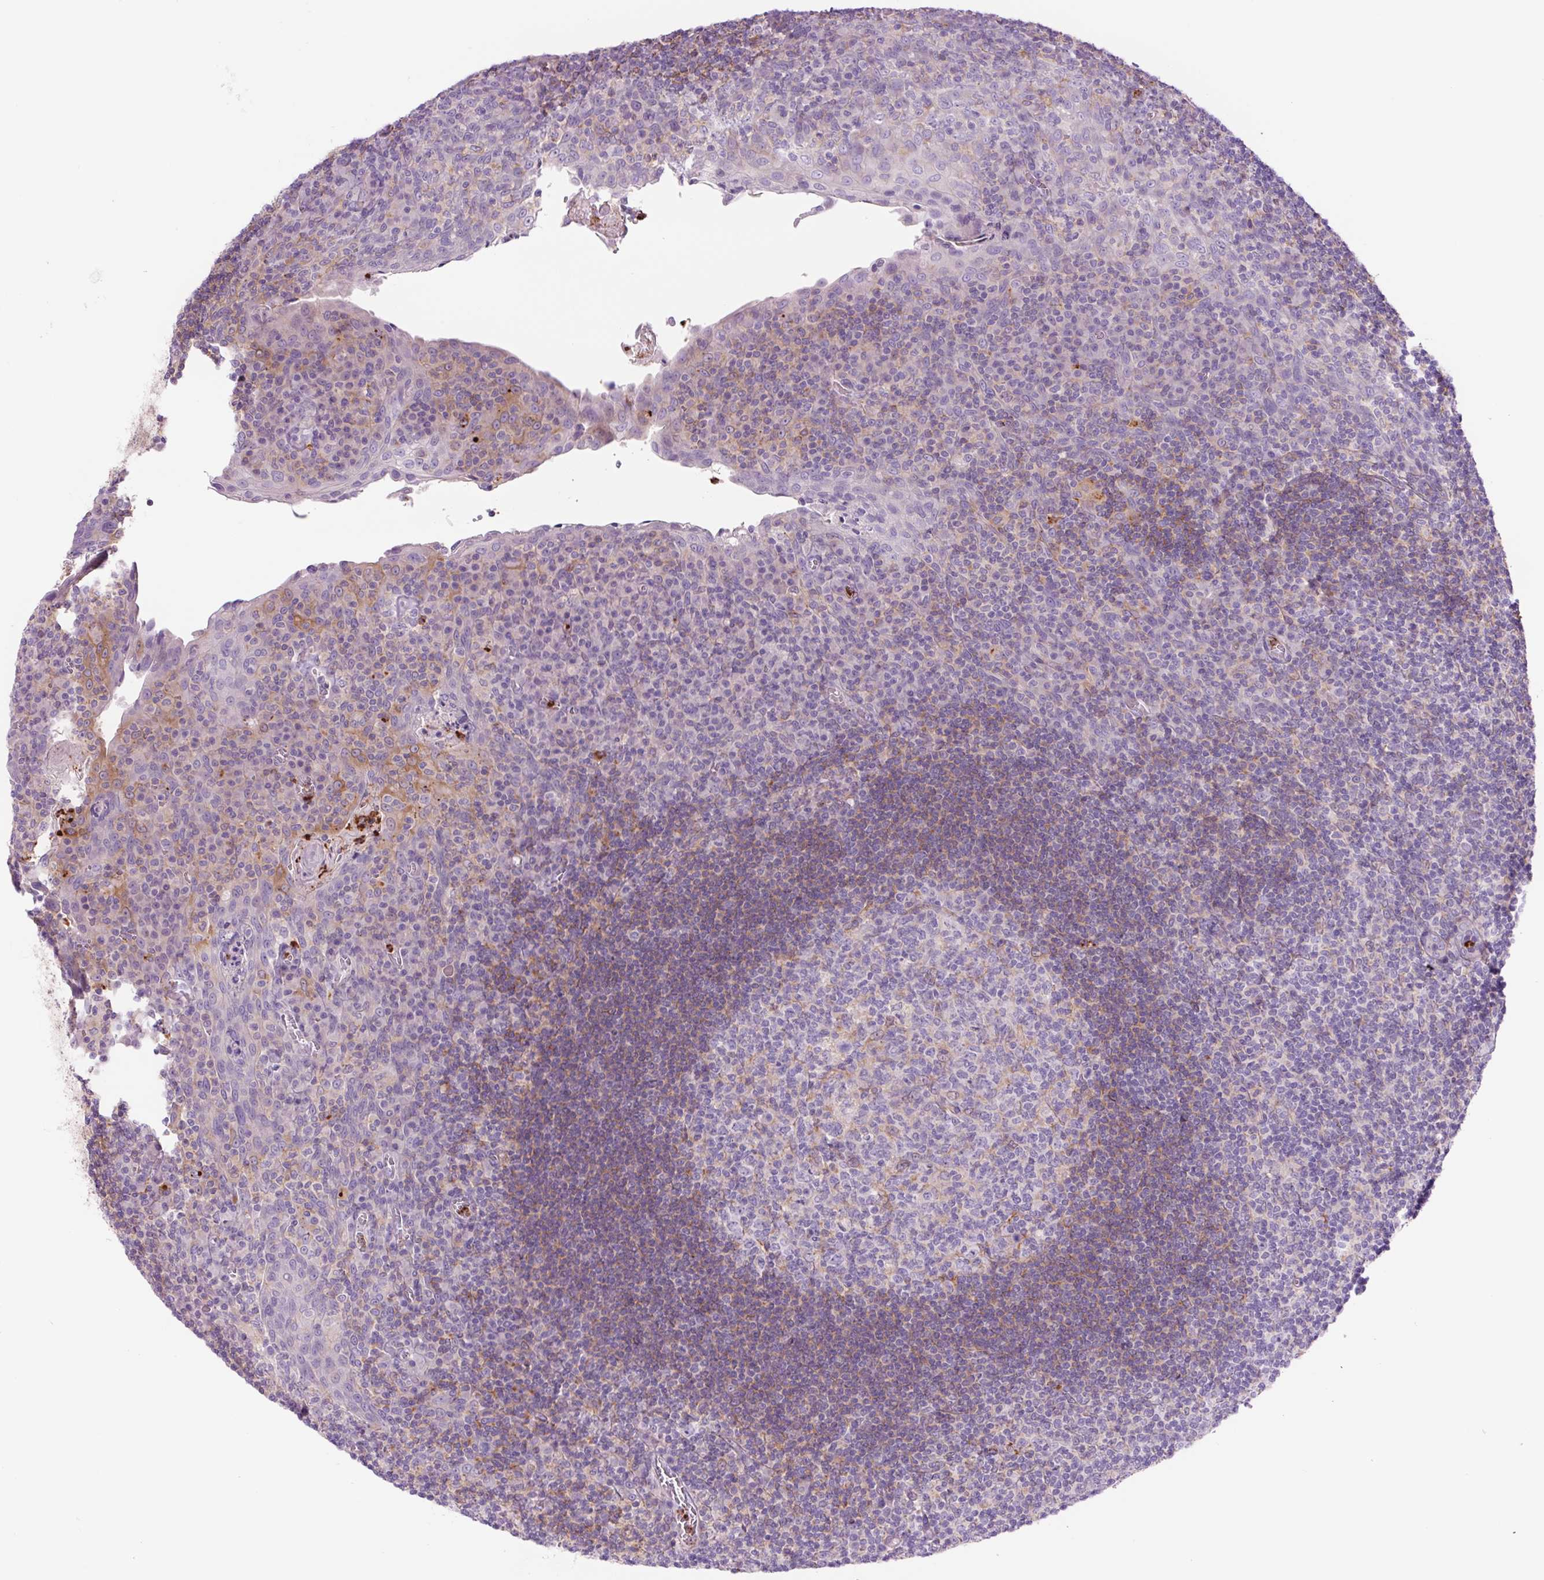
{"staining": {"intensity": "negative", "quantity": "none", "location": "none"}, "tissue": "tonsil", "cell_type": "Germinal center cells", "image_type": "normal", "snomed": [{"axis": "morphology", "description": "Normal tissue, NOS"}, {"axis": "topography", "description": "Tonsil"}], "caption": "A high-resolution photomicrograph shows IHC staining of benign tonsil, which reveals no significant expression in germinal center cells.", "gene": "SH2D6", "patient": {"sex": "male", "age": 17}}